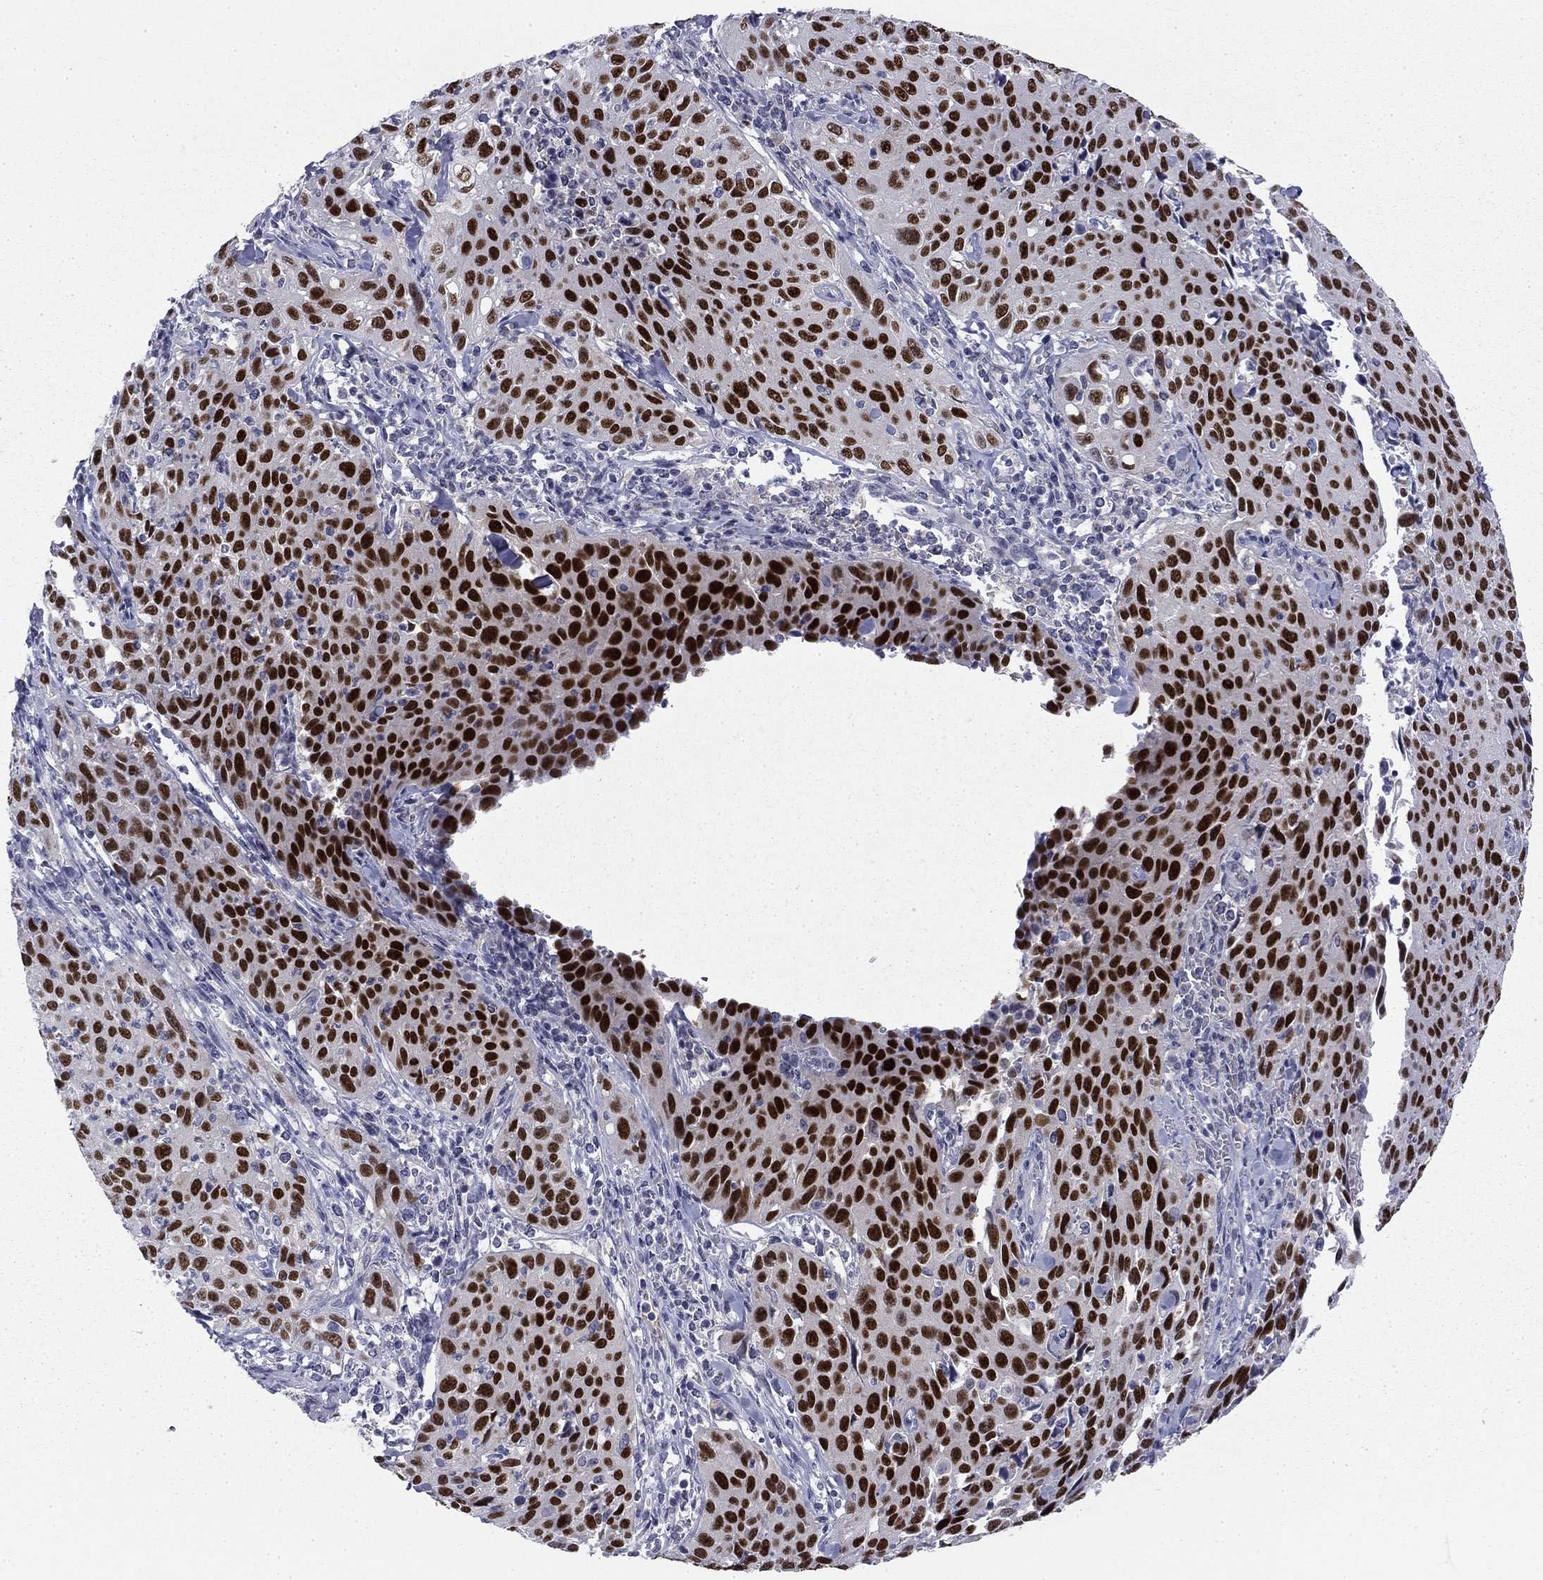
{"staining": {"intensity": "strong", "quantity": ">75%", "location": "nuclear"}, "tissue": "cervical cancer", "cell_type": "Tumor cells", "image_type": "cancer", "snomed": [{"axis": "morphology", "description": "Squamous cell carcinoma, NOS"}, {"axis": "topography", "description": "Cervix"}], "caption": "Squamous cell carcinoma (cervical) was stained to show a protein in brown. There is high levels of strong nuclear positivity in about >75% of tumor cells.", "gene": "TFAP2B", "patient": {"sex": "female", "age": 26}}